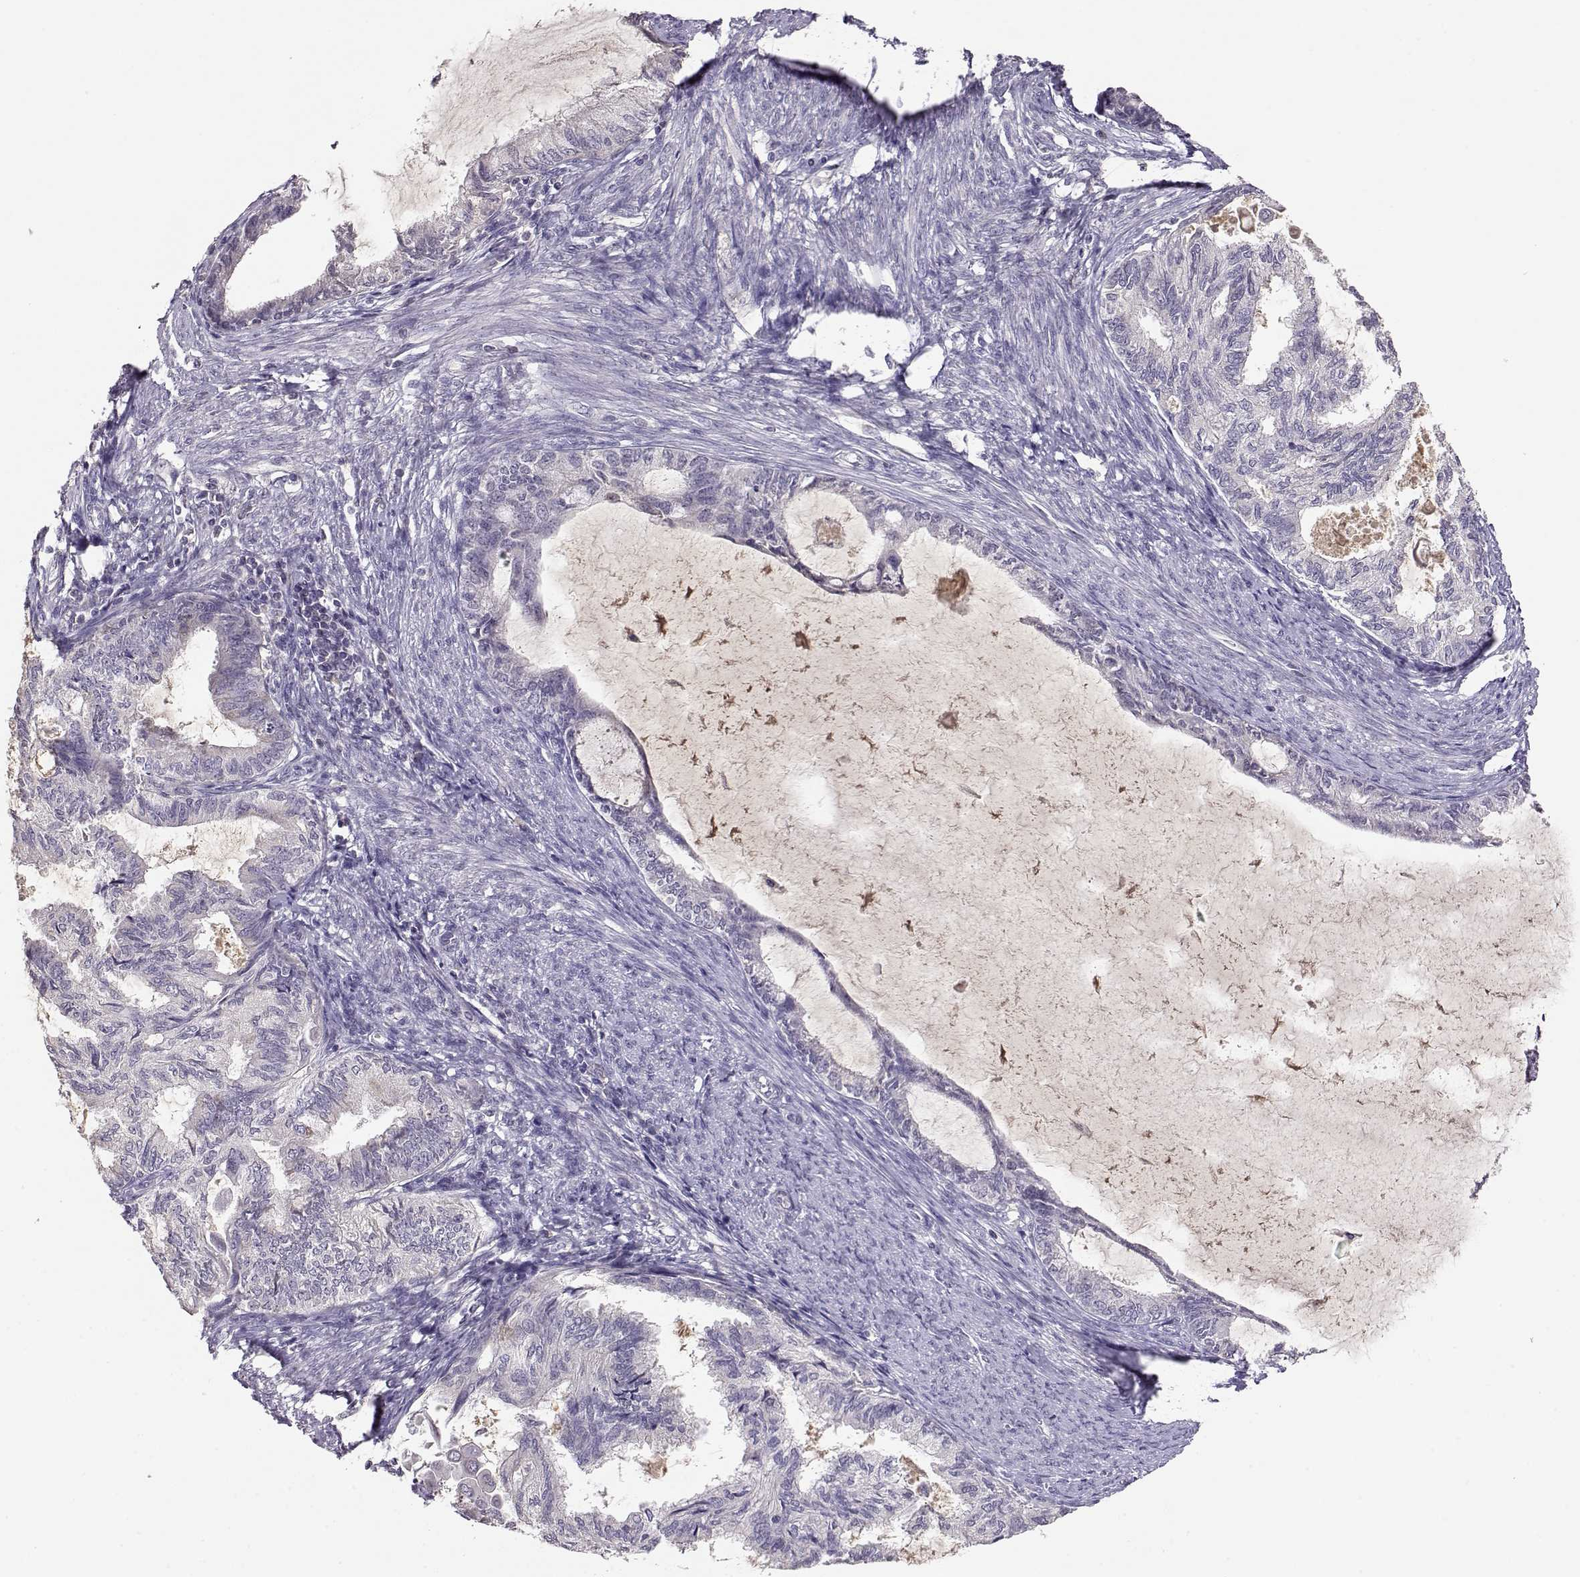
{"staining": {"intensity": "negative", "quantity": "none", "location": "none"}, "tissue": "endometrial cancer", "cell_type": "Tumor cells", "image_type": "cancer", "snomed": [{"axis": "morphology", "description": "Adenocarcinoma, NOS"}, {"axis": "topography", "description": "Endometrium"}], "caption": "The photomicrograph displays no significant staining in tumor cells of endometrial cancer.", "gene": "TACR1", "patient": {"sex": "female", "age": 86}}